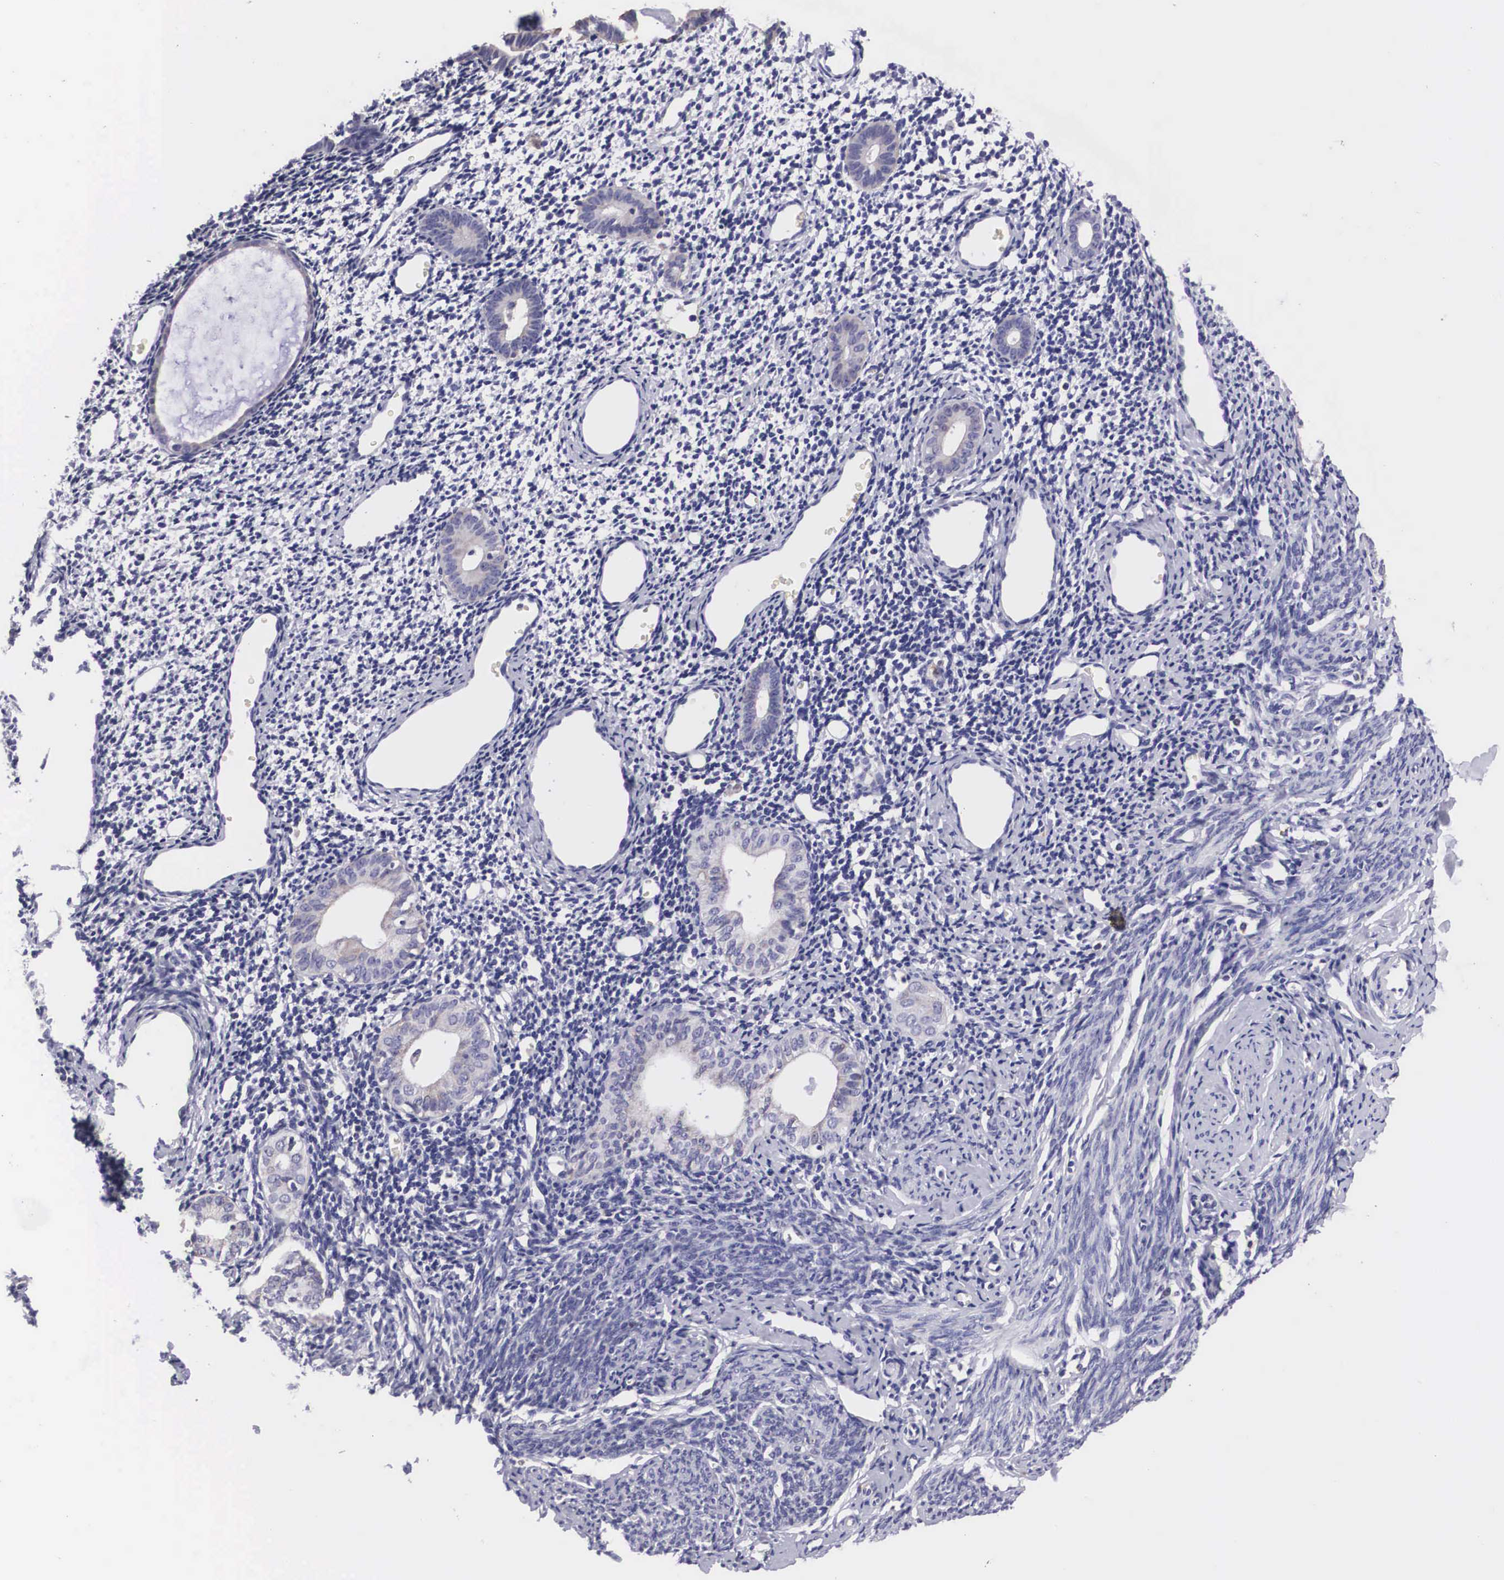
{"staining": {"intensity": "negative", "quantity": "none", "location": "none"}, "tissue": "endometrium", "cell_type": "Cells in endometrial stroma", "image_type": "normal", "snomed": [{"axis": "morphology", "description": "Normal tissue, NOS"}, {"axis": "morphology", "description": "Neoplasm, benign, NOS"}, {"axis": "topography", "description": "Uterus"}], "caption": "DAB (3,3'-diaminobenzidine) immunohistochemical staining of normal human endometrium reveals no significant staining in cells in endometrial stroma. The staining was performed using DAB (3,3'-diaminobenzidine) to visualize the protein expression in brown, while the nuclei were stained in blue with hematoxylin (Magnification: 20x).", "gene": "ARG2", "patient": {"sex": "female", "age": 55}}